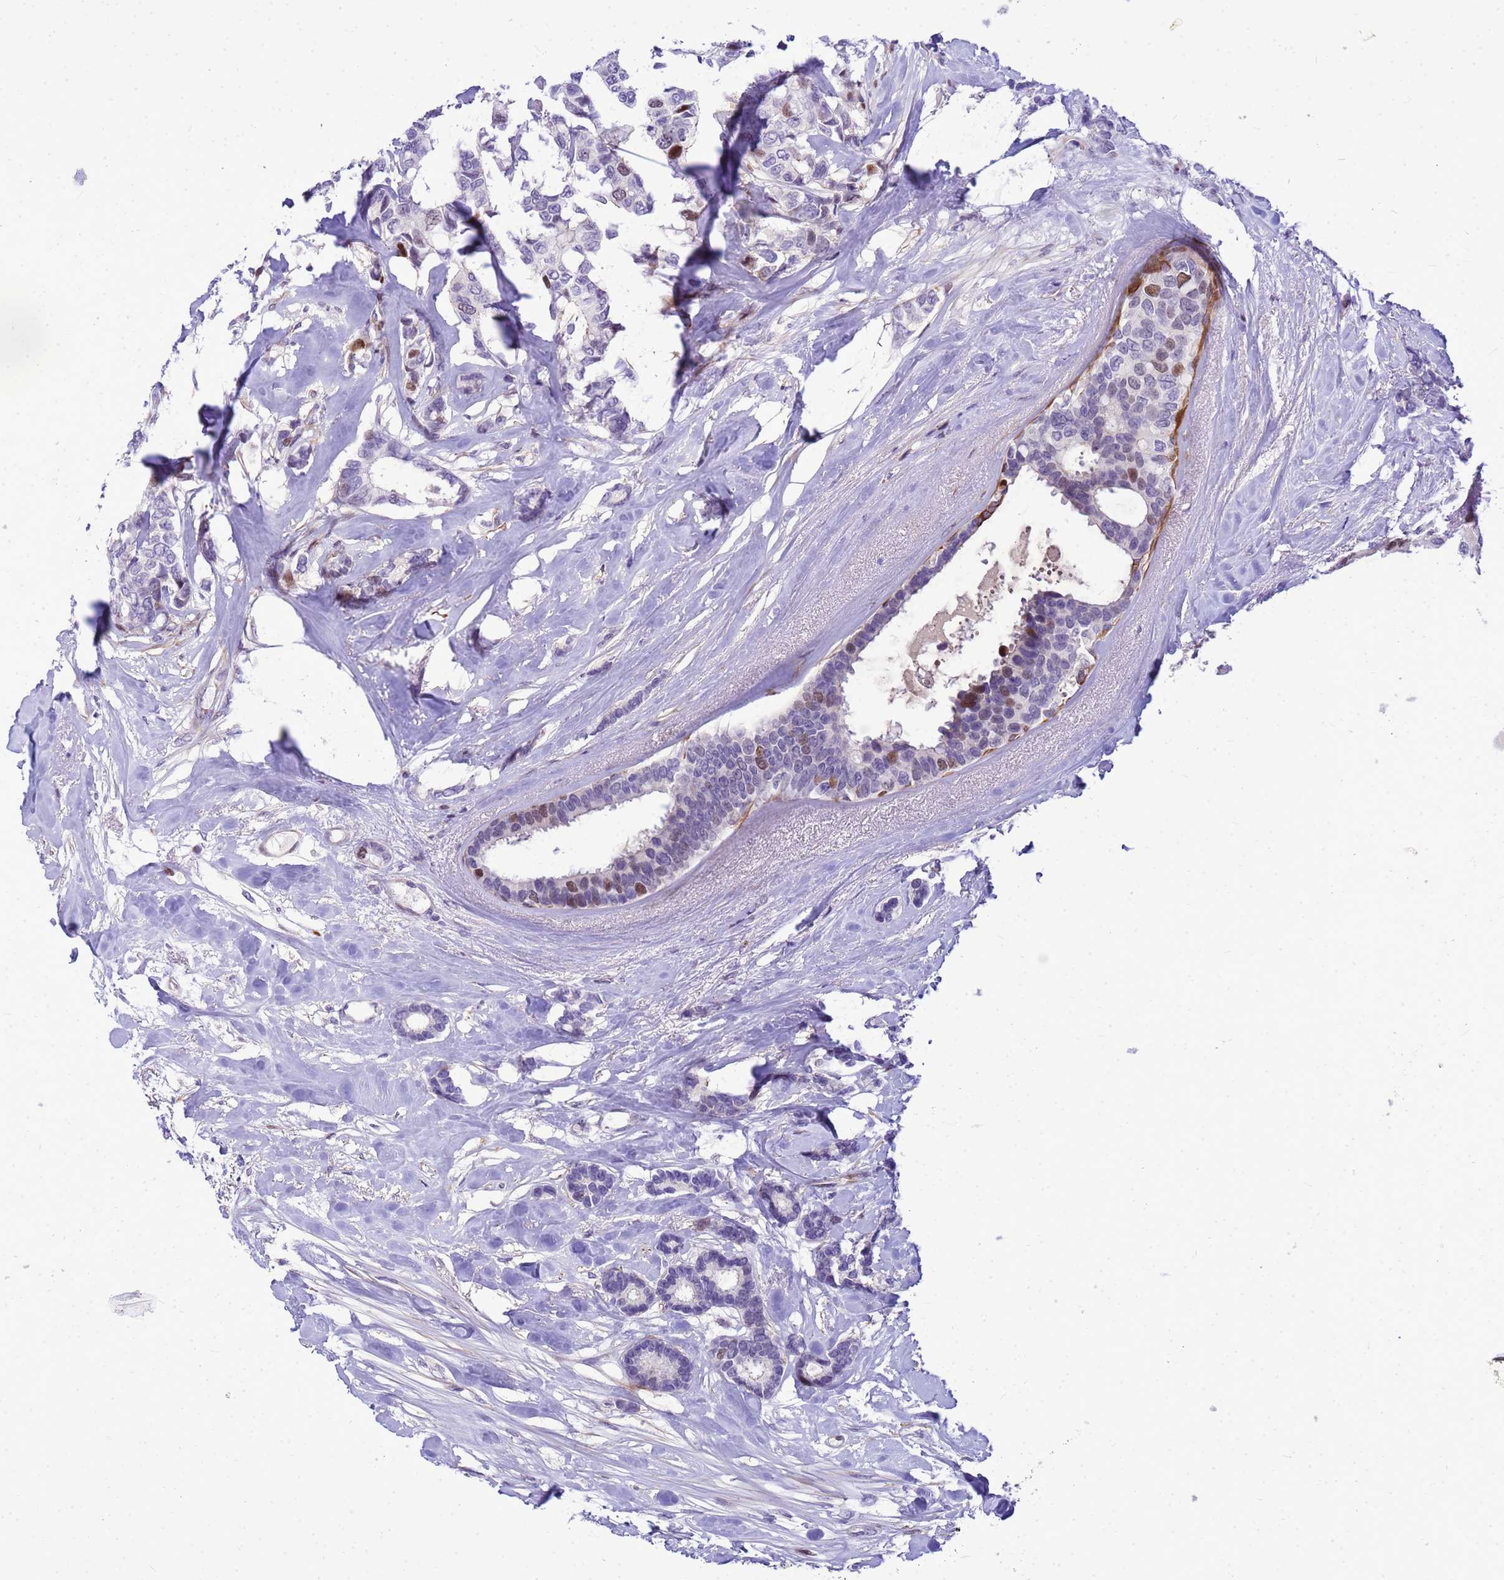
{"staining": {"intensity": "moderate", "quantity": "<25%", "location": "nuclear"}, "tissue": "breast cancer", "cell_type": "Tumor cells", "image_type": "cancer", "snomed": [{"axis": "morphology", "description": "Duct carcinoma"}, {"axis": "topography", "description": "Breast"}], "caption": "Breast cancer (intraductal carcinoma) stained with a brown dye exhibits moderate nuclear positive staining in approximately <25% of tumor cells.", "gene": "ADAMTS7", "patient": {"sex": "female", "age": 87}}